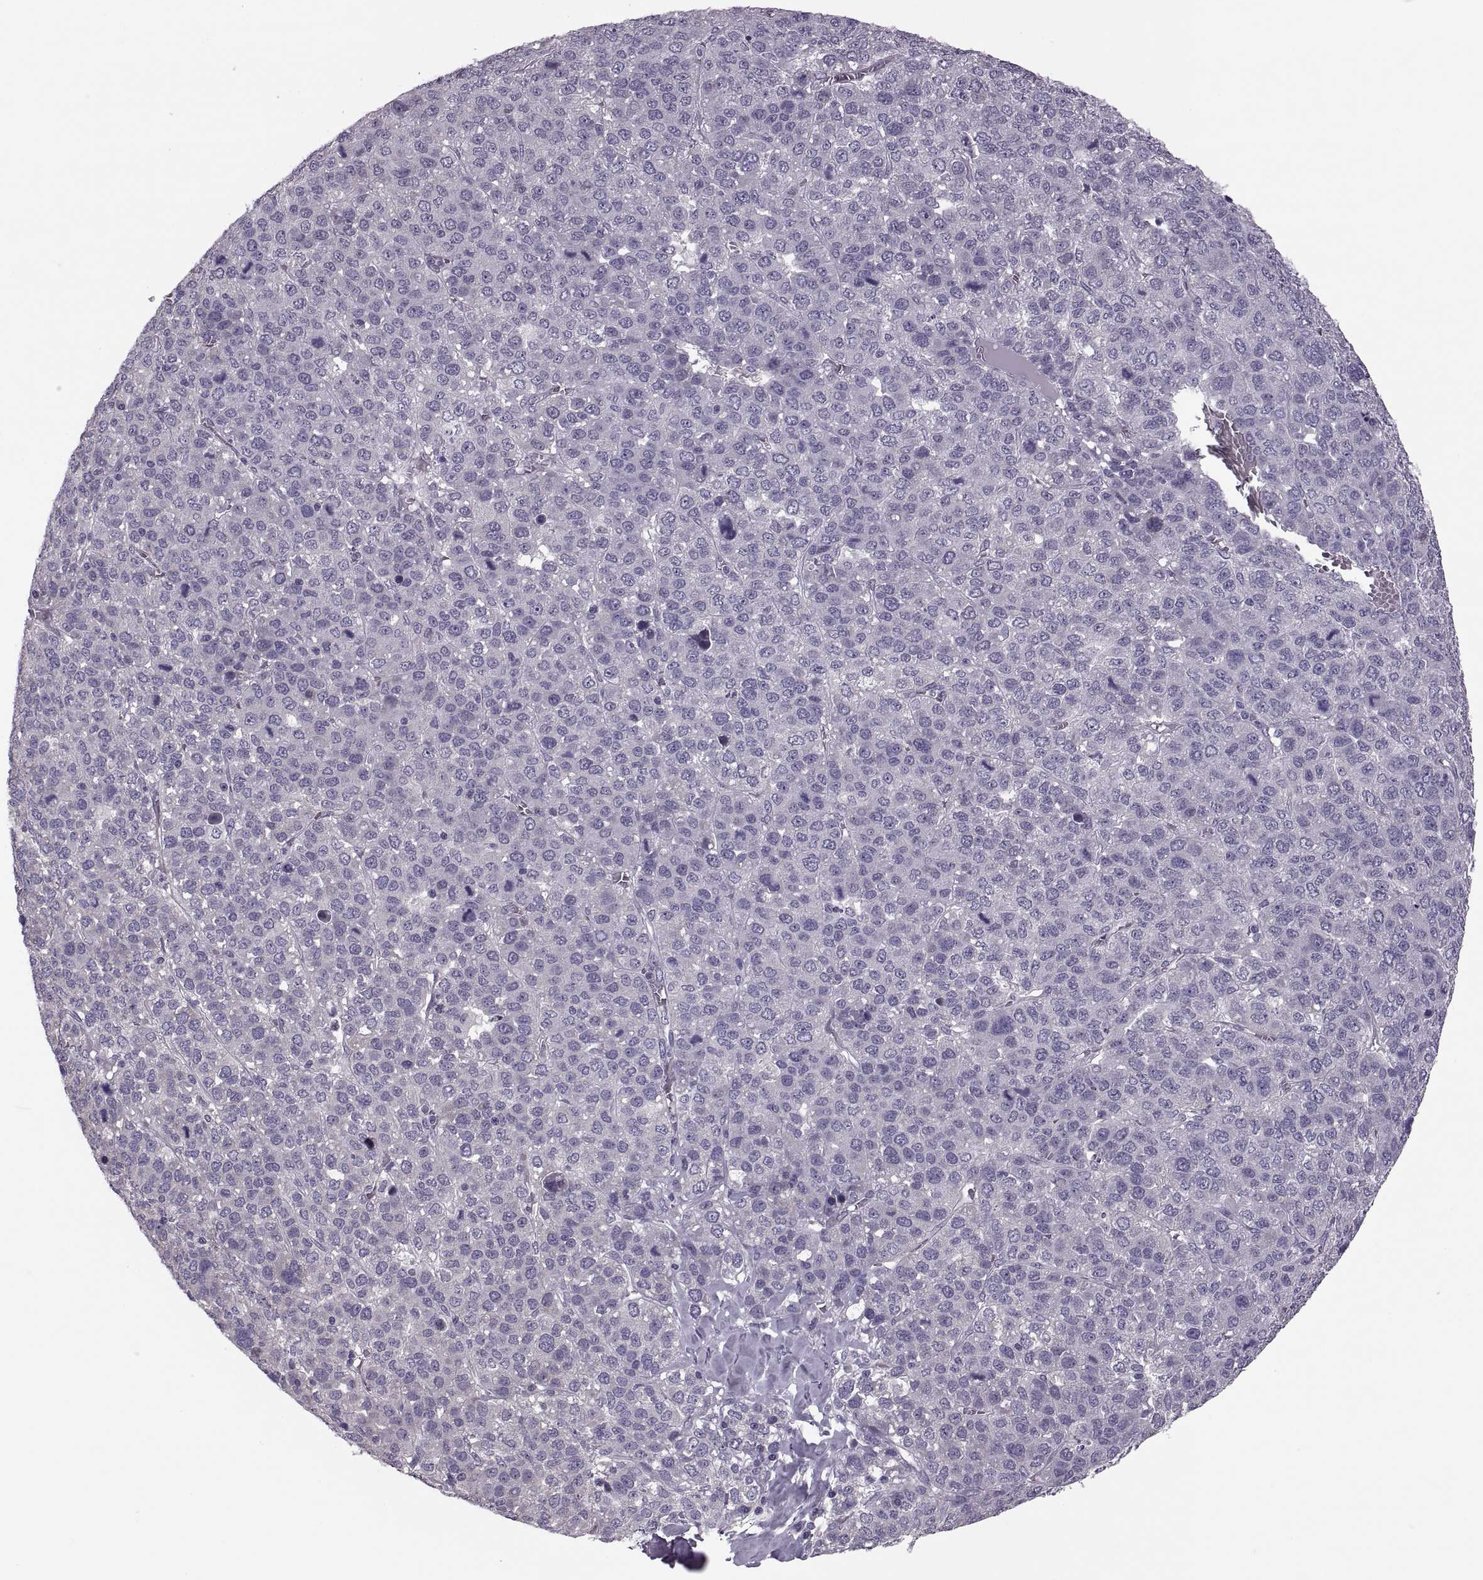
{"staining": {"intensity": "negative", "quantity": "none", "location": "none"}, "tissue": "liver cancer", "cell_type": "Tumor cells", "image_type": "cancer", "snomed": [{"axis": "morphology", "description": "Carcinoma, Hepatocellular, NOS"}, {"axis": "topography", "description": "Liver"}], "caption": "IHC of hepatocellular carcinoma (liver) demonstrates no positivity in tumor cells. (Brightfield microscopy of DAB immunohistochemistry (IHC) at high magnification).", "gene": "PRSS54", "patient": {"sex": "male", "age": 69}}